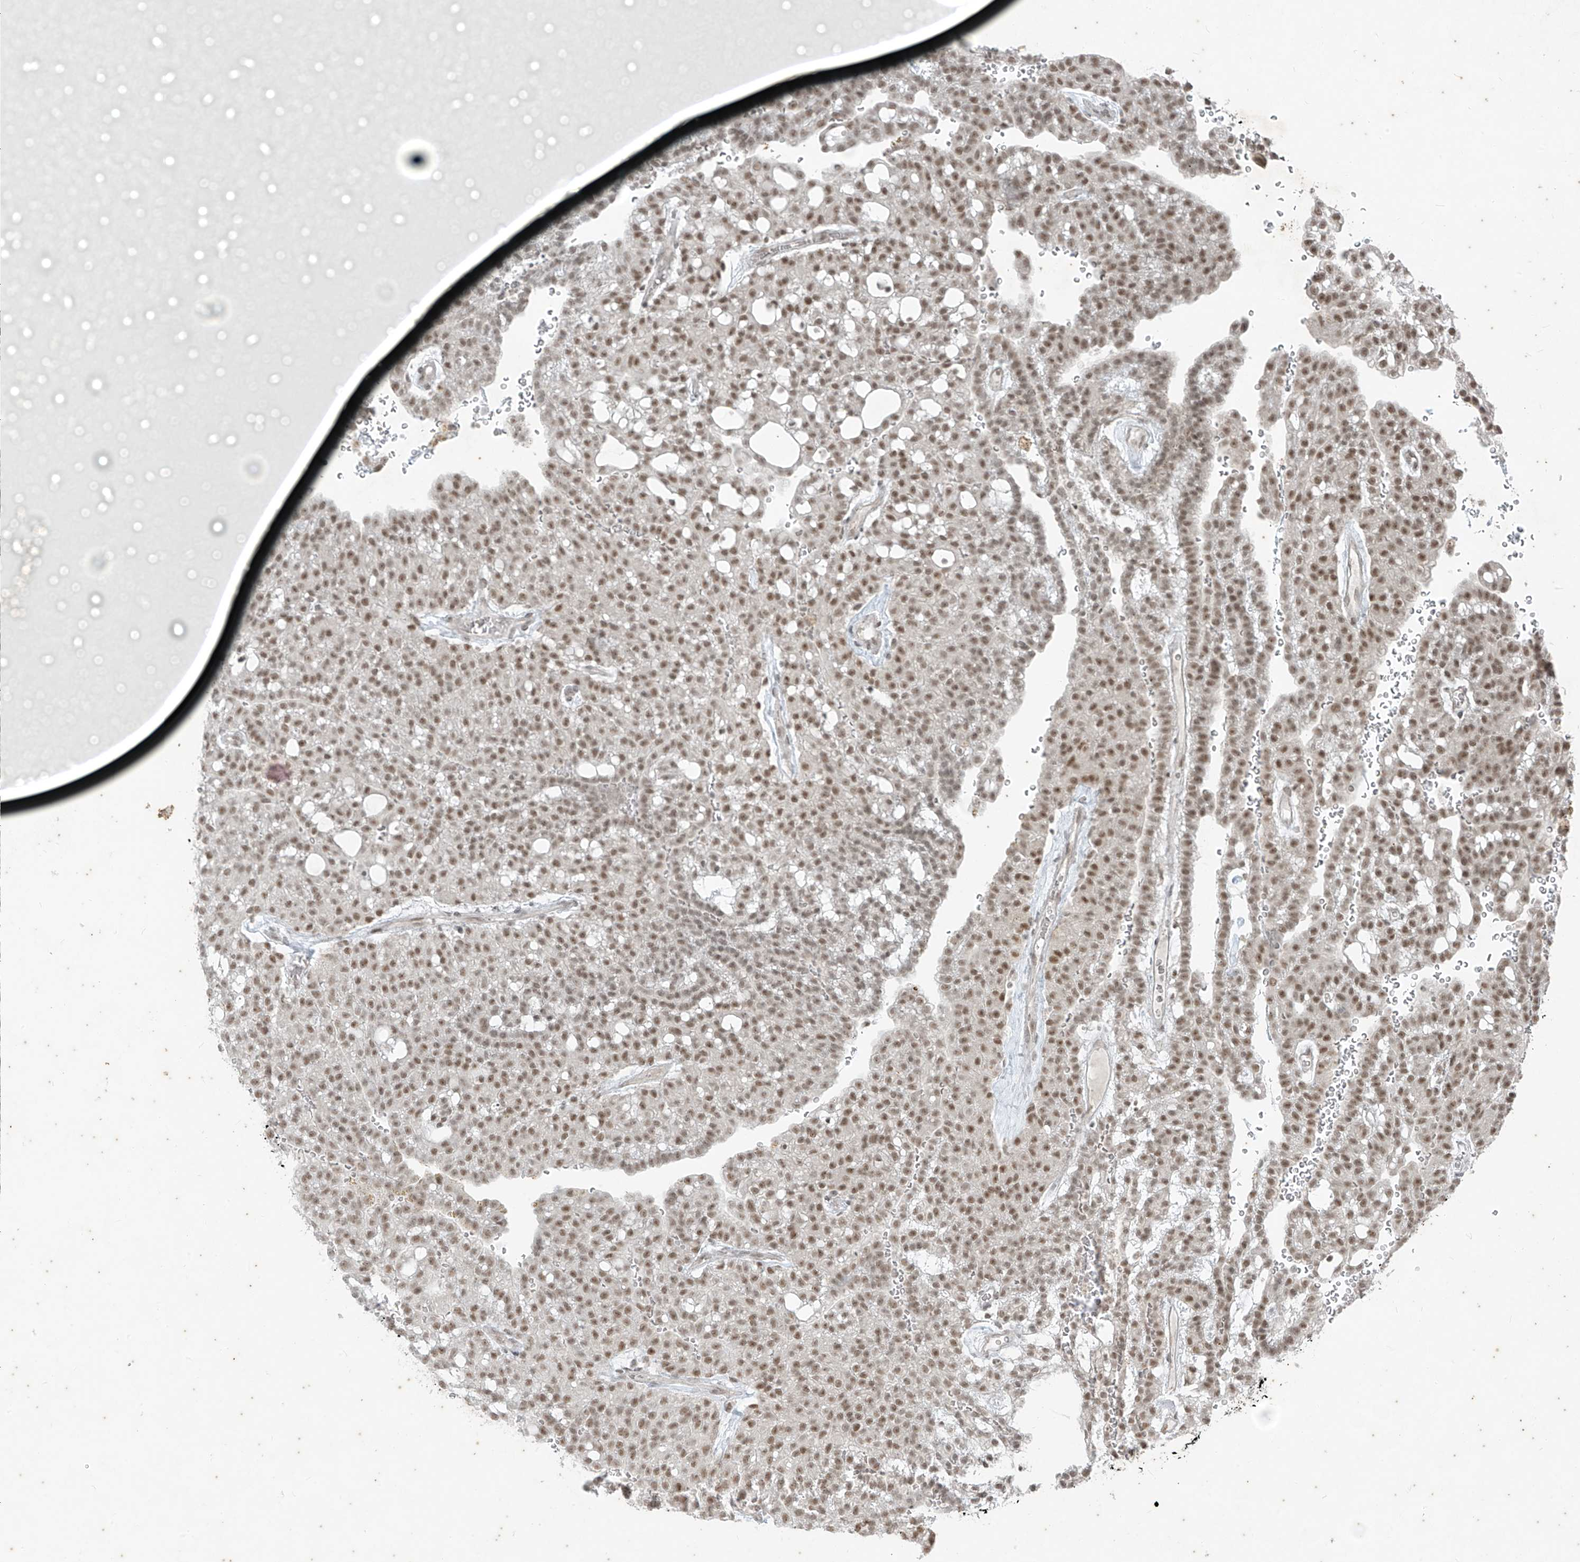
{"staining": {"intensity": "moderate", "quantity": ">75%", "location": "nuclear"}, "tissue": "renal cancer", "cell_type": "Tumor cells", "image_type": "cancer", "snomed": [{"axis": "morphology", "description": "Adenocarcinoma, NOS"}, {"axis": "topography", "description": "Kidney"}], "caption": "Renal cancer (adenocarcinoma) stained for a protein (brown) reveals moderate nuclear positive positivity in about >75% of tumor cells.", "gene": "ZNF354B", "patient": {"sex": "male", "age": 63}}